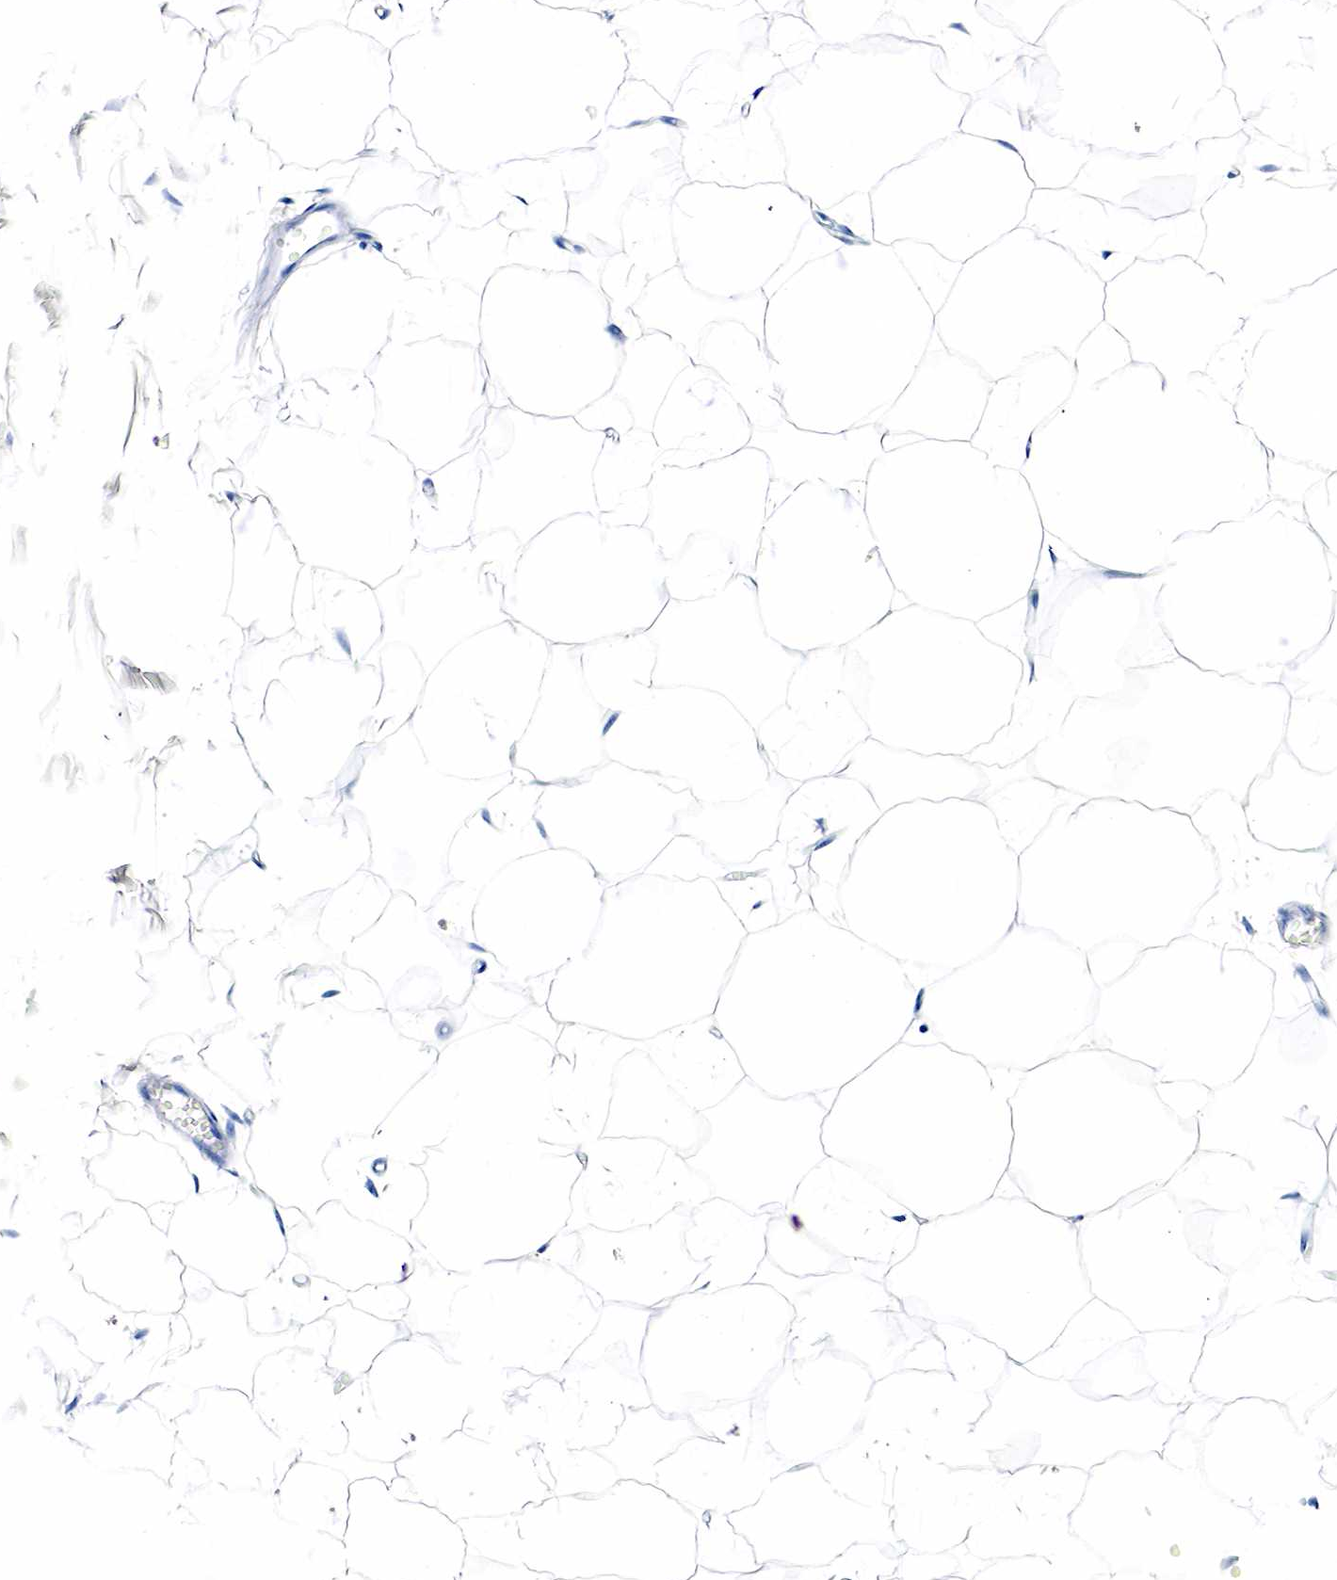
{"staining": {"intensity": "negative", "quantity": "none", "location": "none"}, "tissue": "adipose tissue", "cell_type": "Adipocytes", "image_type": "normal", "snomed": [{"axis": "morphology", "description": "Normal tissue, NOS"}, {"axis": "topography", "description": "Breast"}], "caption": "Immunohistochemistry (IHC) of unremarkable adipose tissue reveals no positivity in adipocytes. (Stains: DAB IHC with hematoxylin counter stain, Microscopy: brightfield microscopy at high magnification).", "gene": "GAST", "patient": {"sex": "female", "age": 45}}